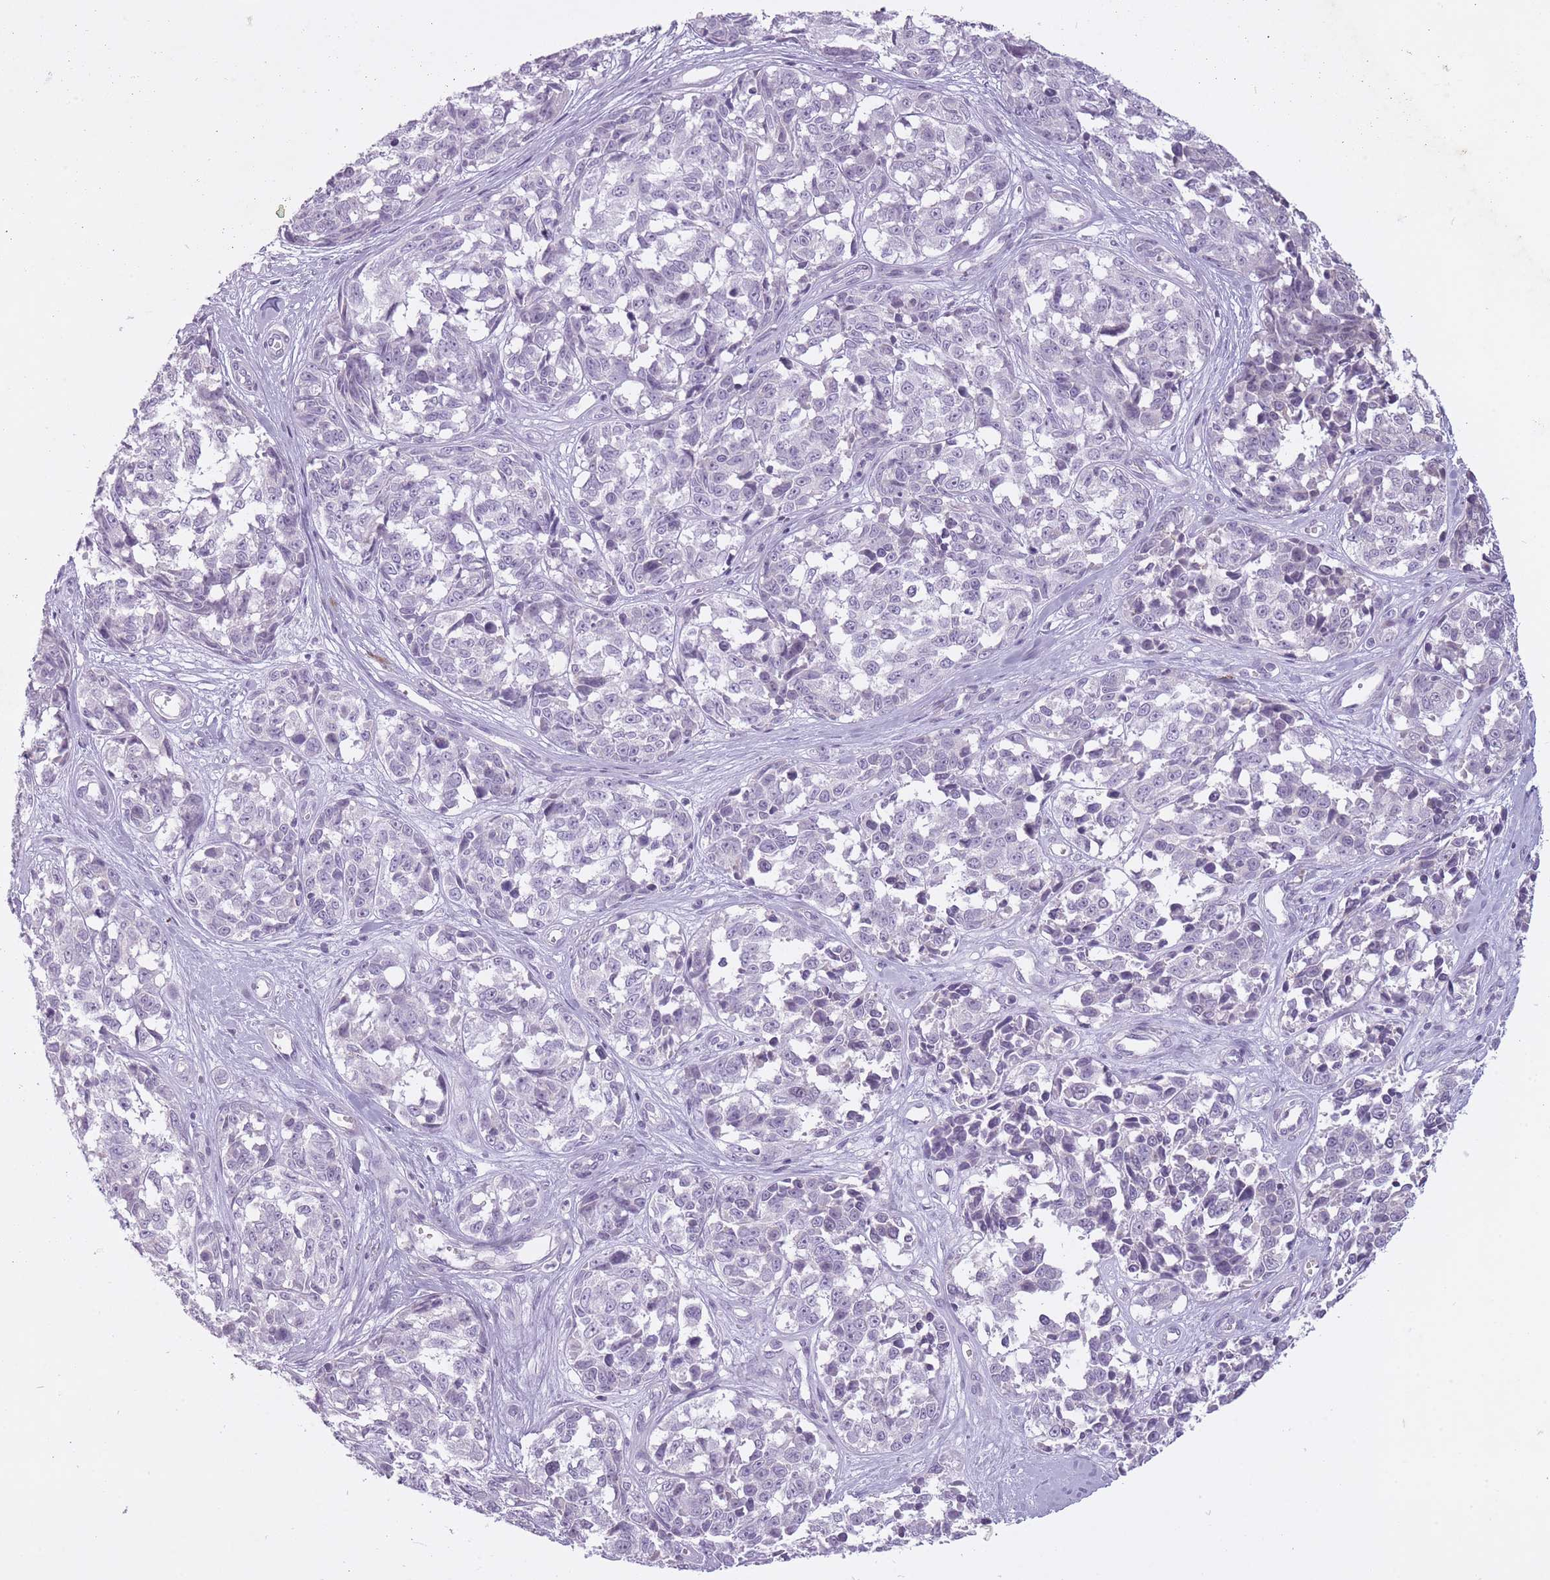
{"staining": {"intensity": "negative", "quantity": "none", "location": "none"}, "tissue": "melanoma", "cell_type": "Tumor cells", "image_type": "cancer", "snomed": [{"axis": "morphology", "description": "Normal tissue, NOS"}, {"axis": "morphology", "description": "Malignant melanoma, NOS"}, {"axis": "topography", "description": "Skin"}], "caption": "Melanoma was stained to show a protein in brown. There is no significant staining in tumor cells.", "gene": "RFX4", "patient": {"sex": "female", "age": 64}}